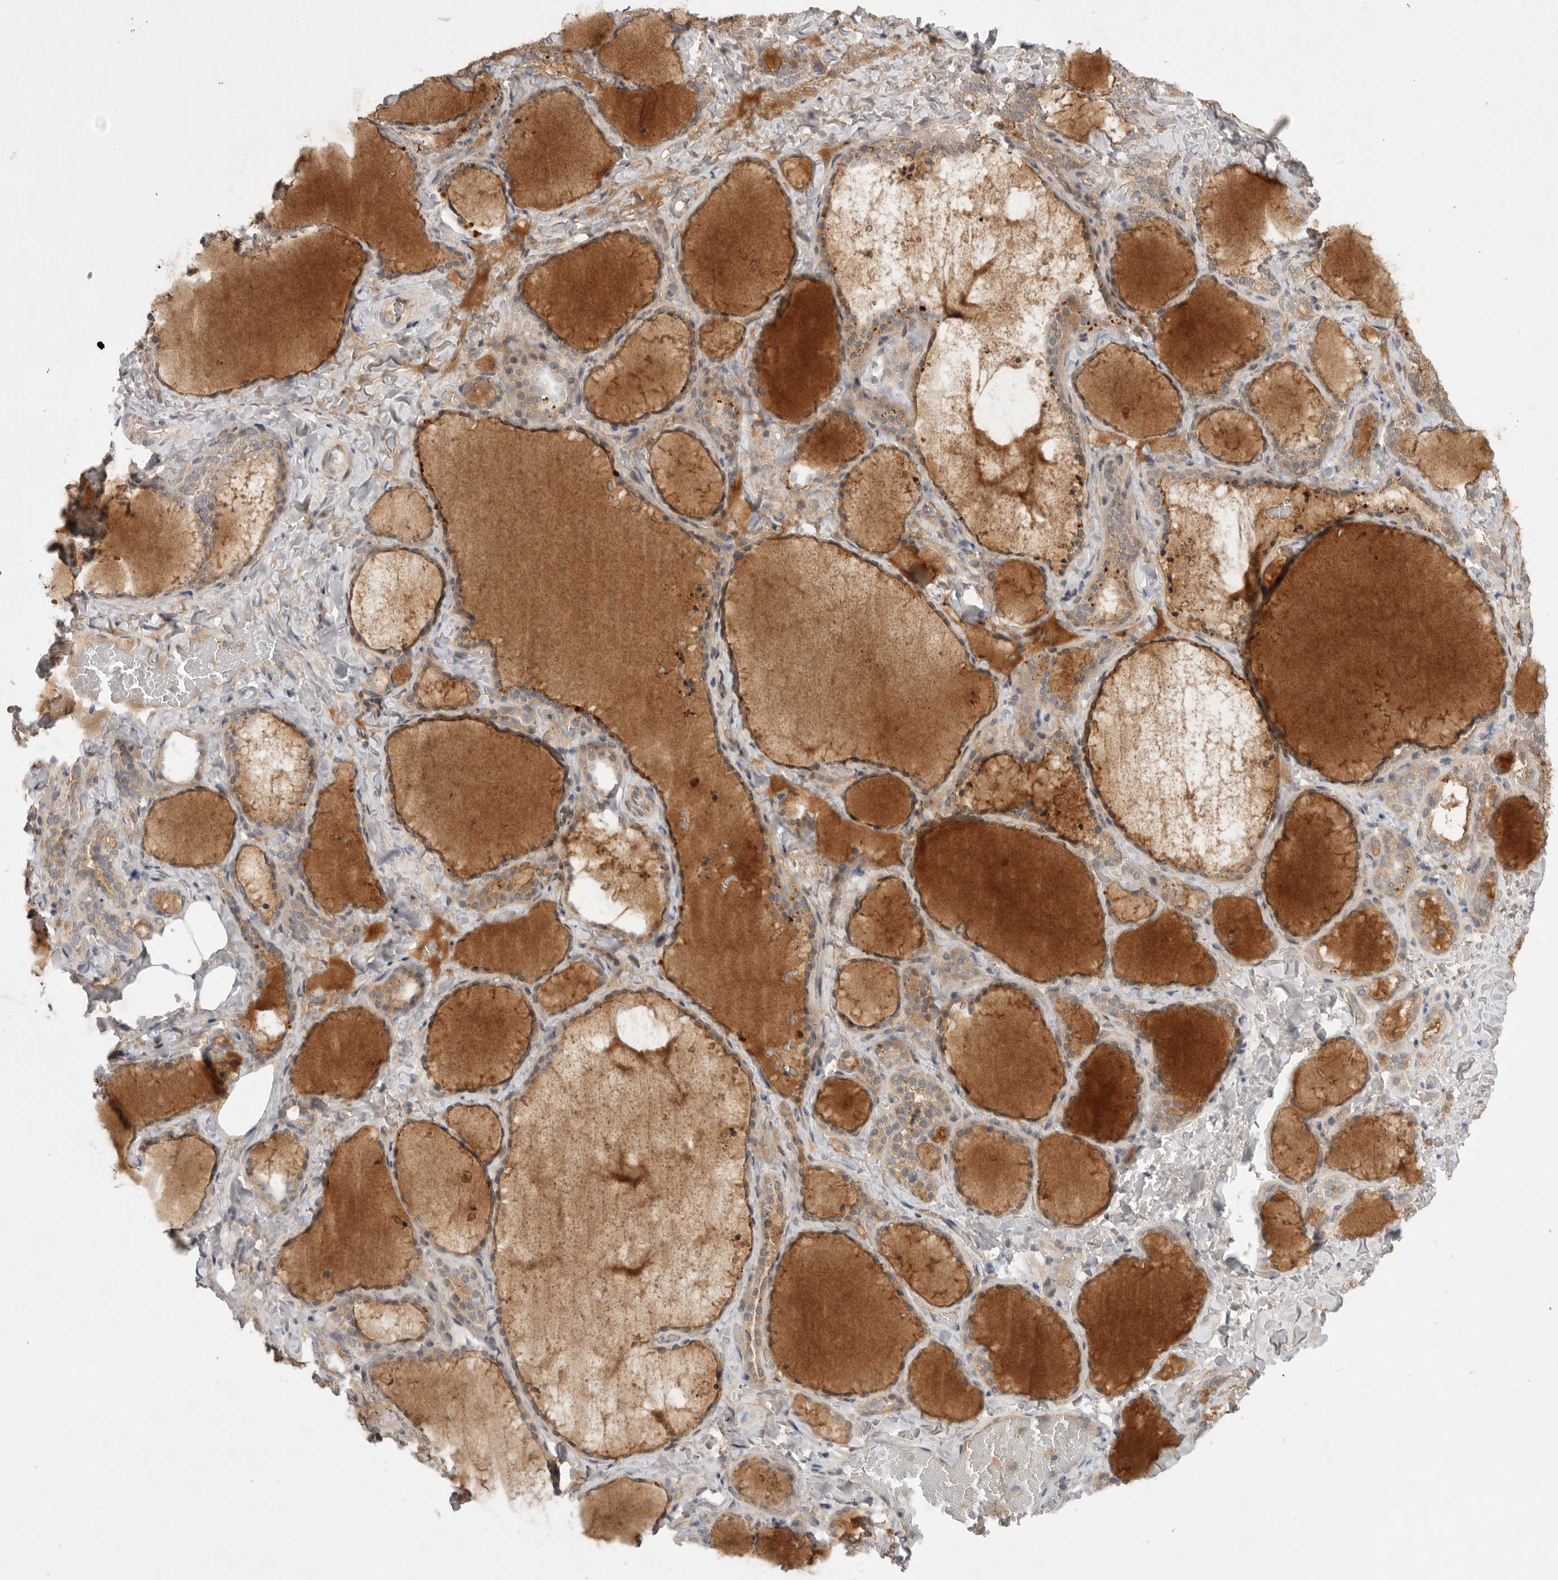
{"staining": {"intensity": "moderate", "quantity": ">75%", "location": "cytoplasmic/membranous"}, "tissue": "thyroid gland", "cell_type": "Glandular cells", "image_type": "normal", "snomed": [{"axis": "morphology", "description": "Normal tissue, NOS"}, {"axis": "topography", "description": "Thyroid gland"}], "caption": "Immunohistochemistry (IHC) of normal human thyroid gland exhibits medium levels of moderate cytoplasmic/membranous positivity in about >75% of glandular cells.", "gene": "PTPDC1", "patient": {"sex": "female", "age": 22}}